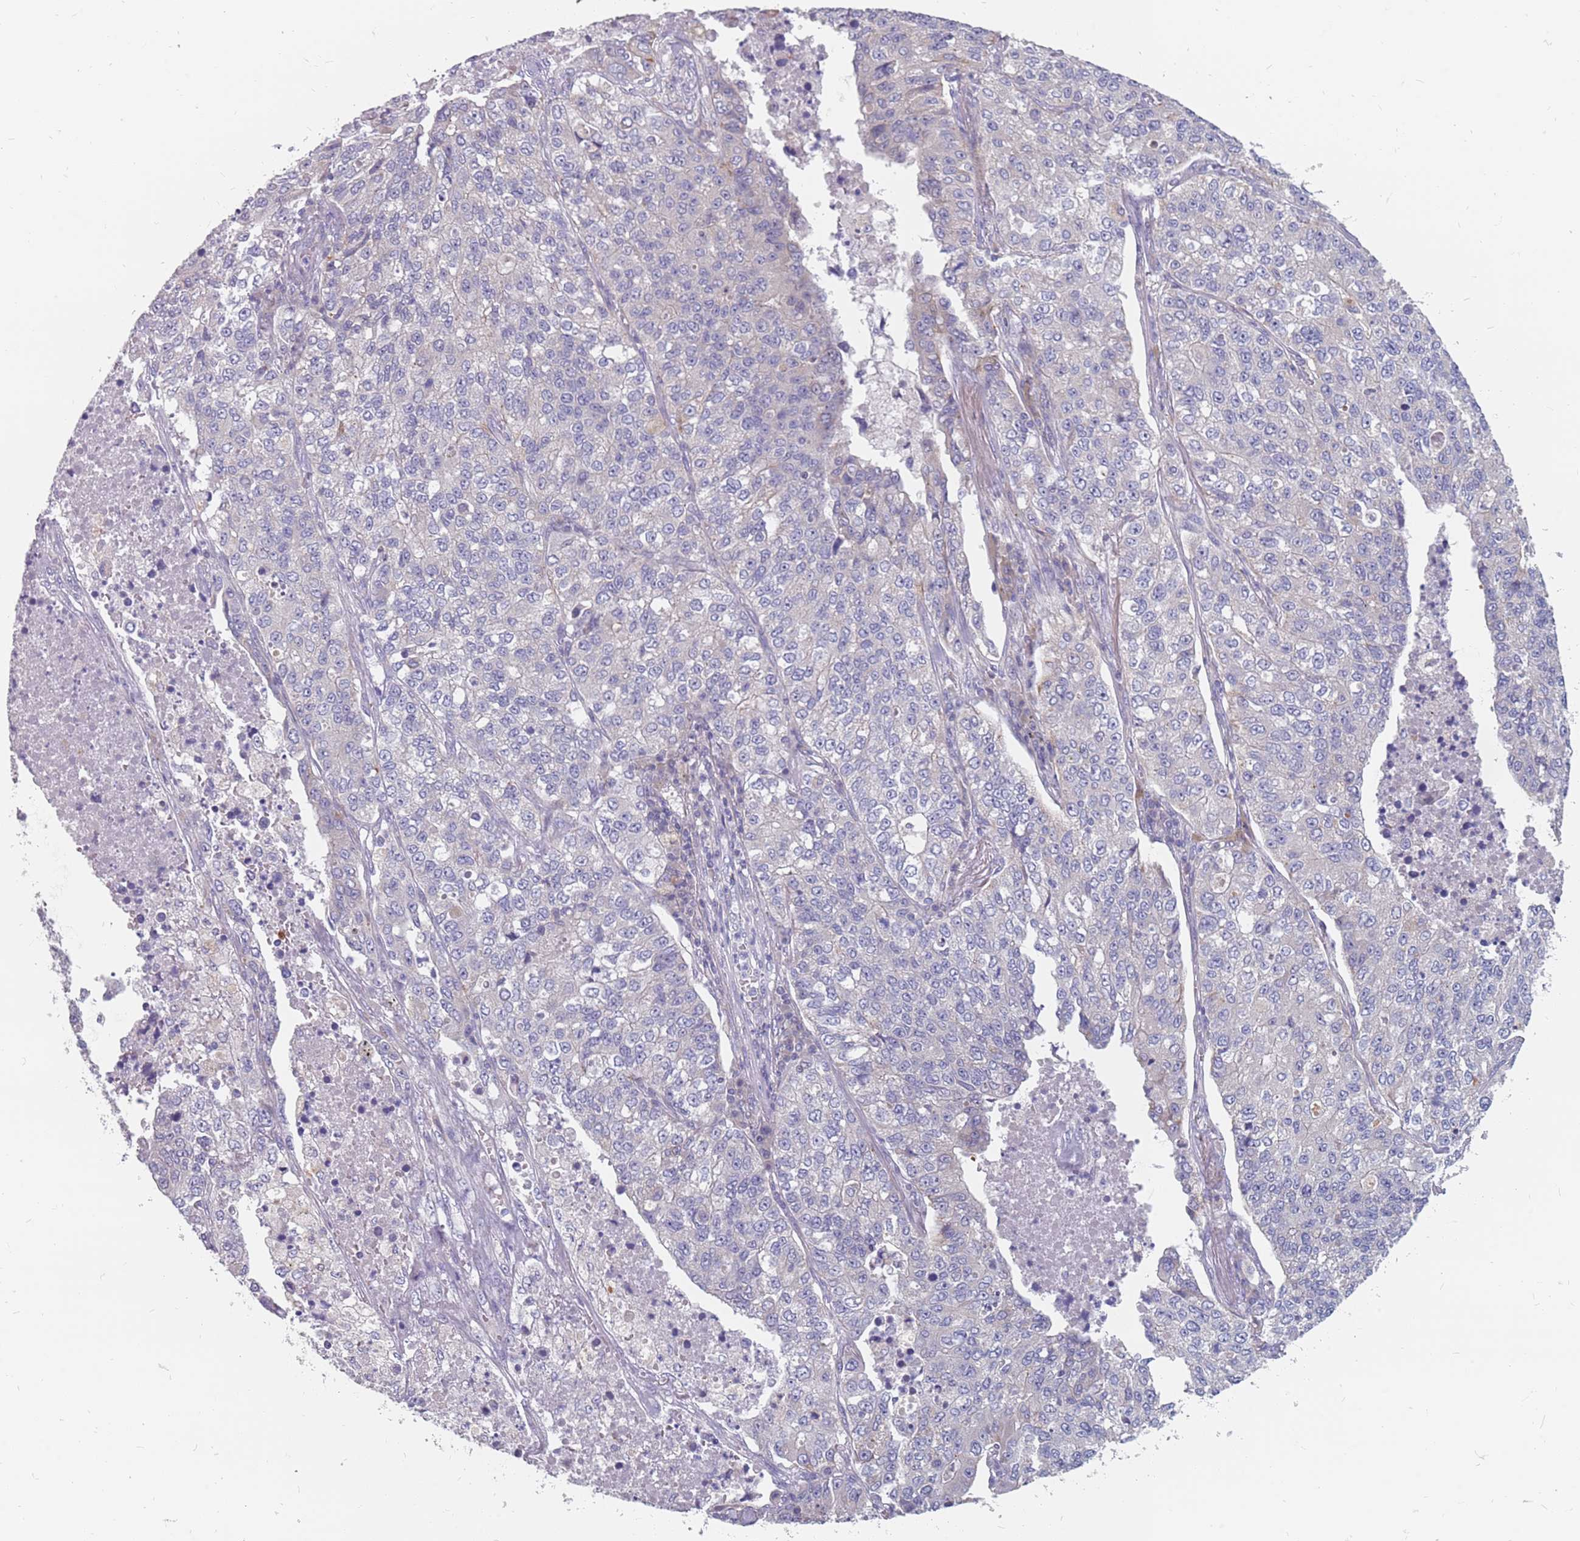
{"staining": {"intensity": "negative", "quantity": "none", "location": "none"}, "tissue": "lung cancer", "cell_type": "Tumor cells", "image_type": "cancer", "snomed": [{"axis": "morphology", "description": "Adenocarcinoma, NOS"}, {"axis": "topography", "description": "Lung"}], "caption": "The photomicrograph demonstrates no staining of tumor cells in lung cancer (adenocarcinoma).", "gene": "CMTR2", "patient": {"sex": "male", "age": 49}}